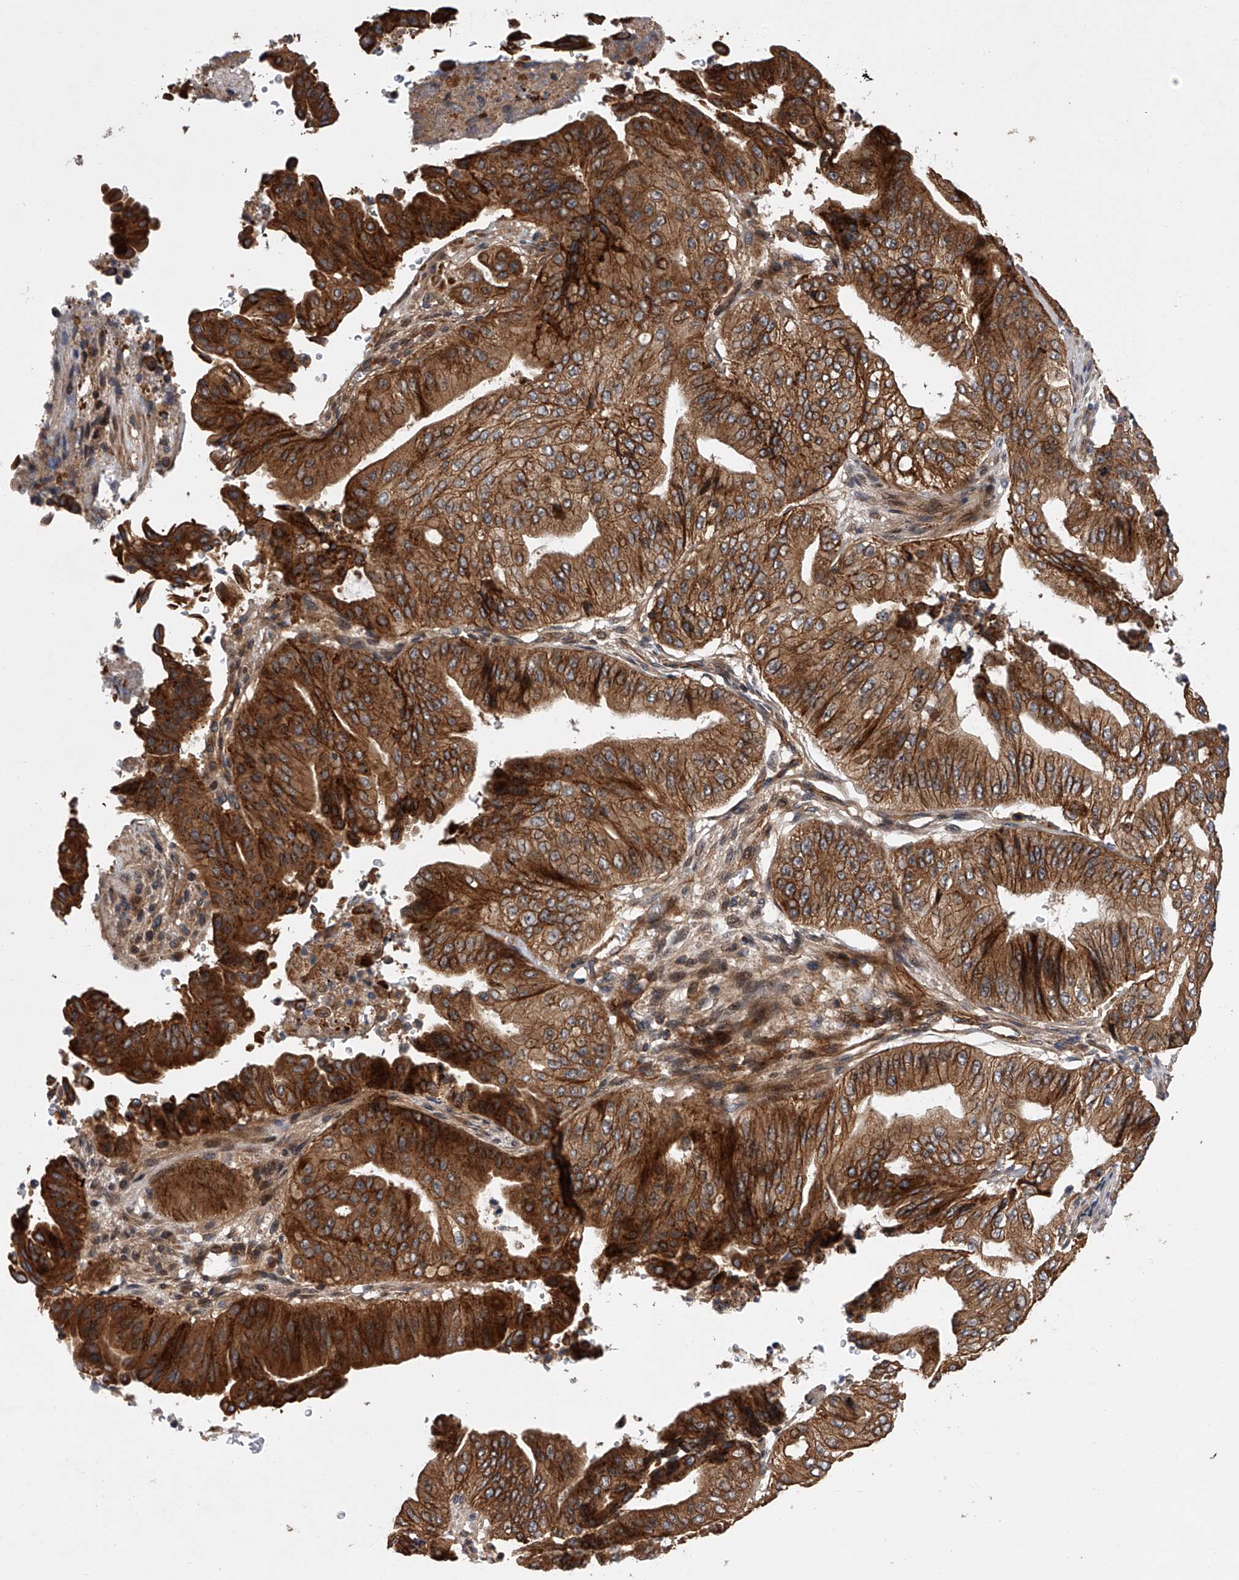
{"staining": {"intensity": "strong", "quantity": ">75%", "location": "cytoplasmic/membranous"}, "tissue": "pancreatic cancer", "cell_type": "Tumor cells", "image_type": "cancer", "snomed": [{"axis": "morphology", "description": "Adenocarcinoma, NOS"}, {"axis": "topography", "description": "Pancreas"}], "caption": "Pancreatic cancer (adenocarcinoma) stained for a protein exhibits strong cytoplasmic/membranous positivity in tumor cells. The staining is performed using DAB brown chromogen to label protein expression. The nuclei are counter-stained blue using hematoxylin.", "gene": "USP47", "patient": {"sex": "female", "age": 77}}